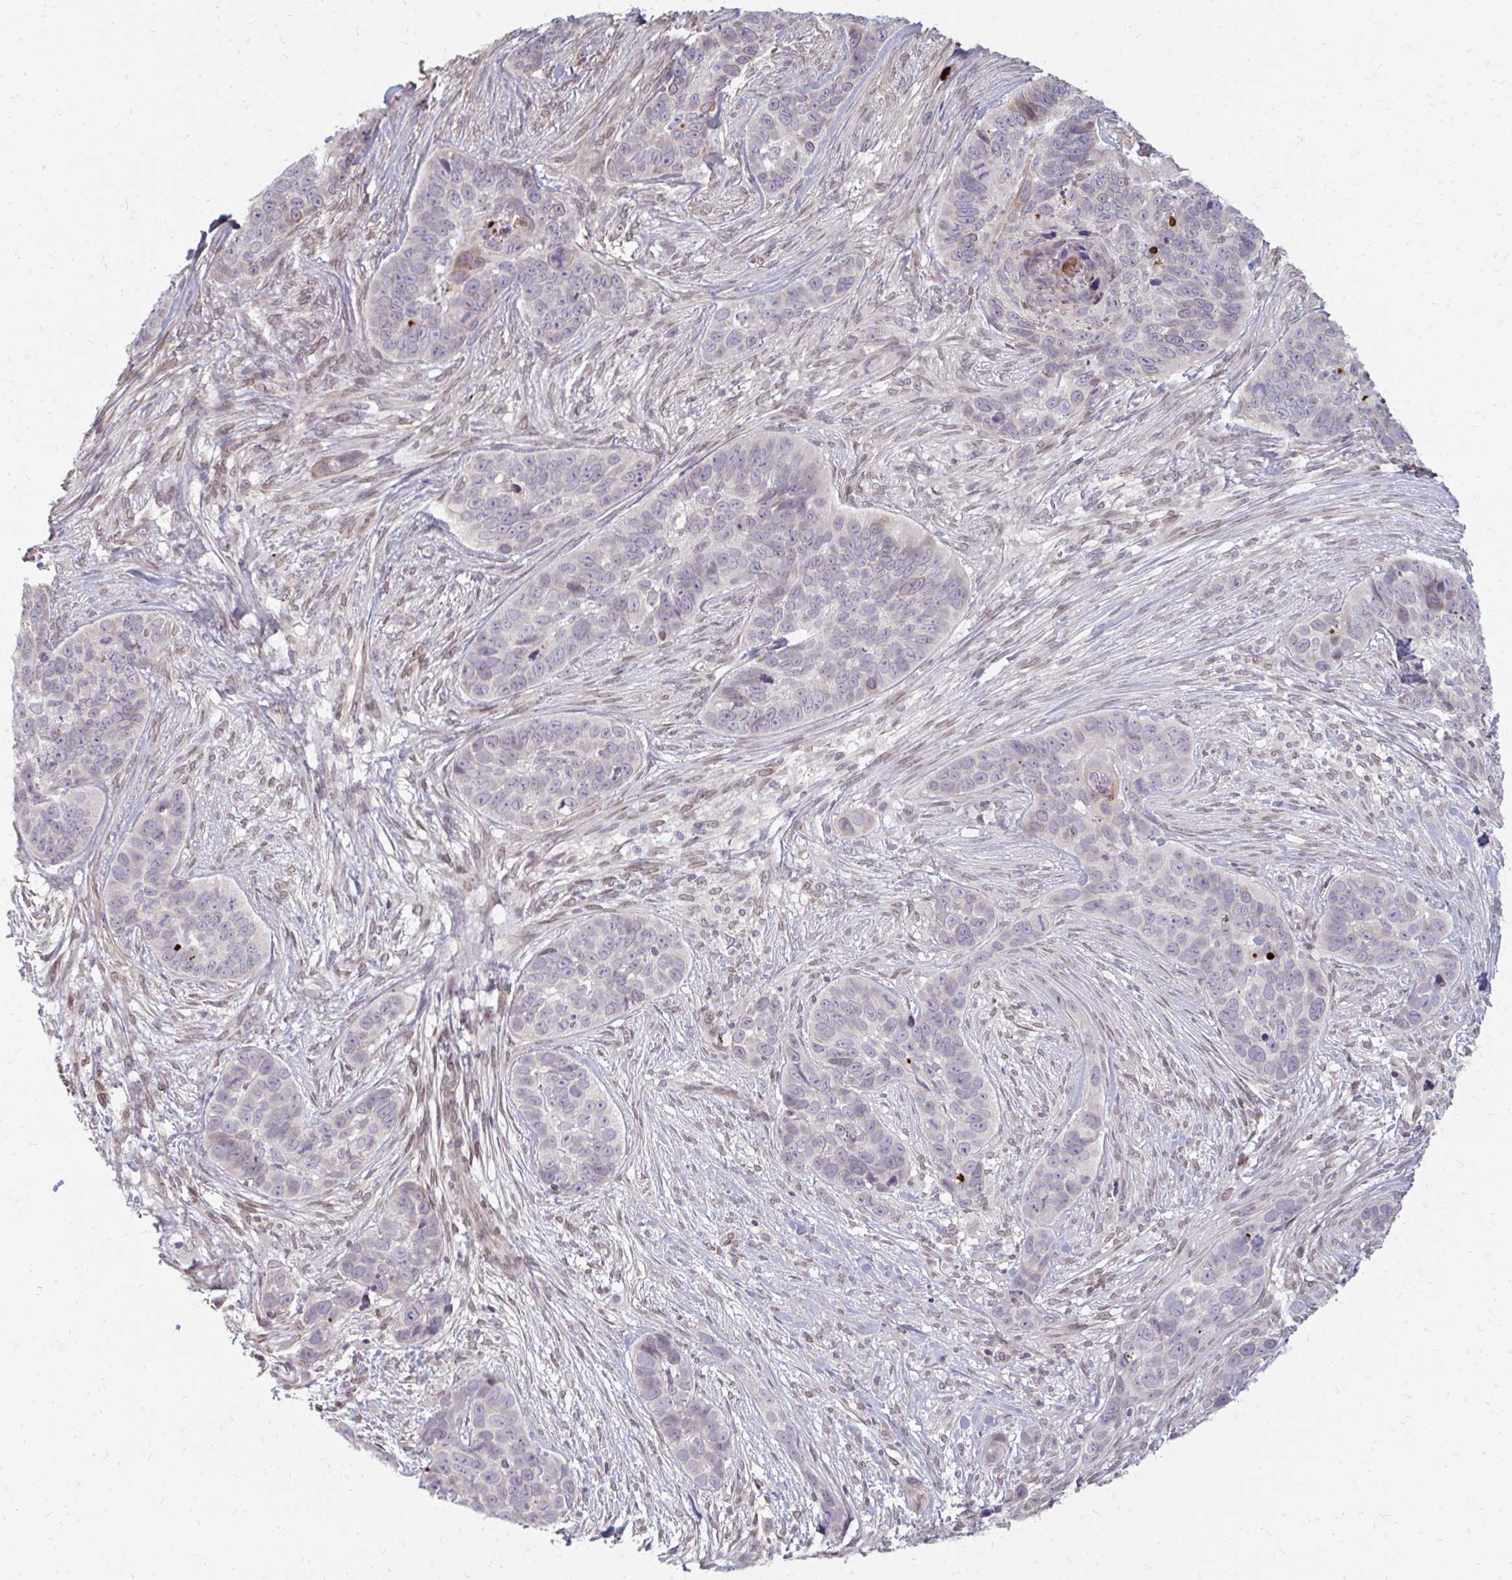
{"staining": {"intensity": "negative", "quantity": "none", "location": "none"}, "tissue": "skin cancer", "cell_type": "Tumor cells", "image_type": "cancer", "snomed": [{"axis": "morphology", "description": "Basal cell carcinoma"}, {"axis": "topography", "description": "Skin"}], "caption": "Tumor cells are negative for brown protein staining in skin cancer.", "gene": "GPC5", "patient": {"sex": "female", "age": 82}}